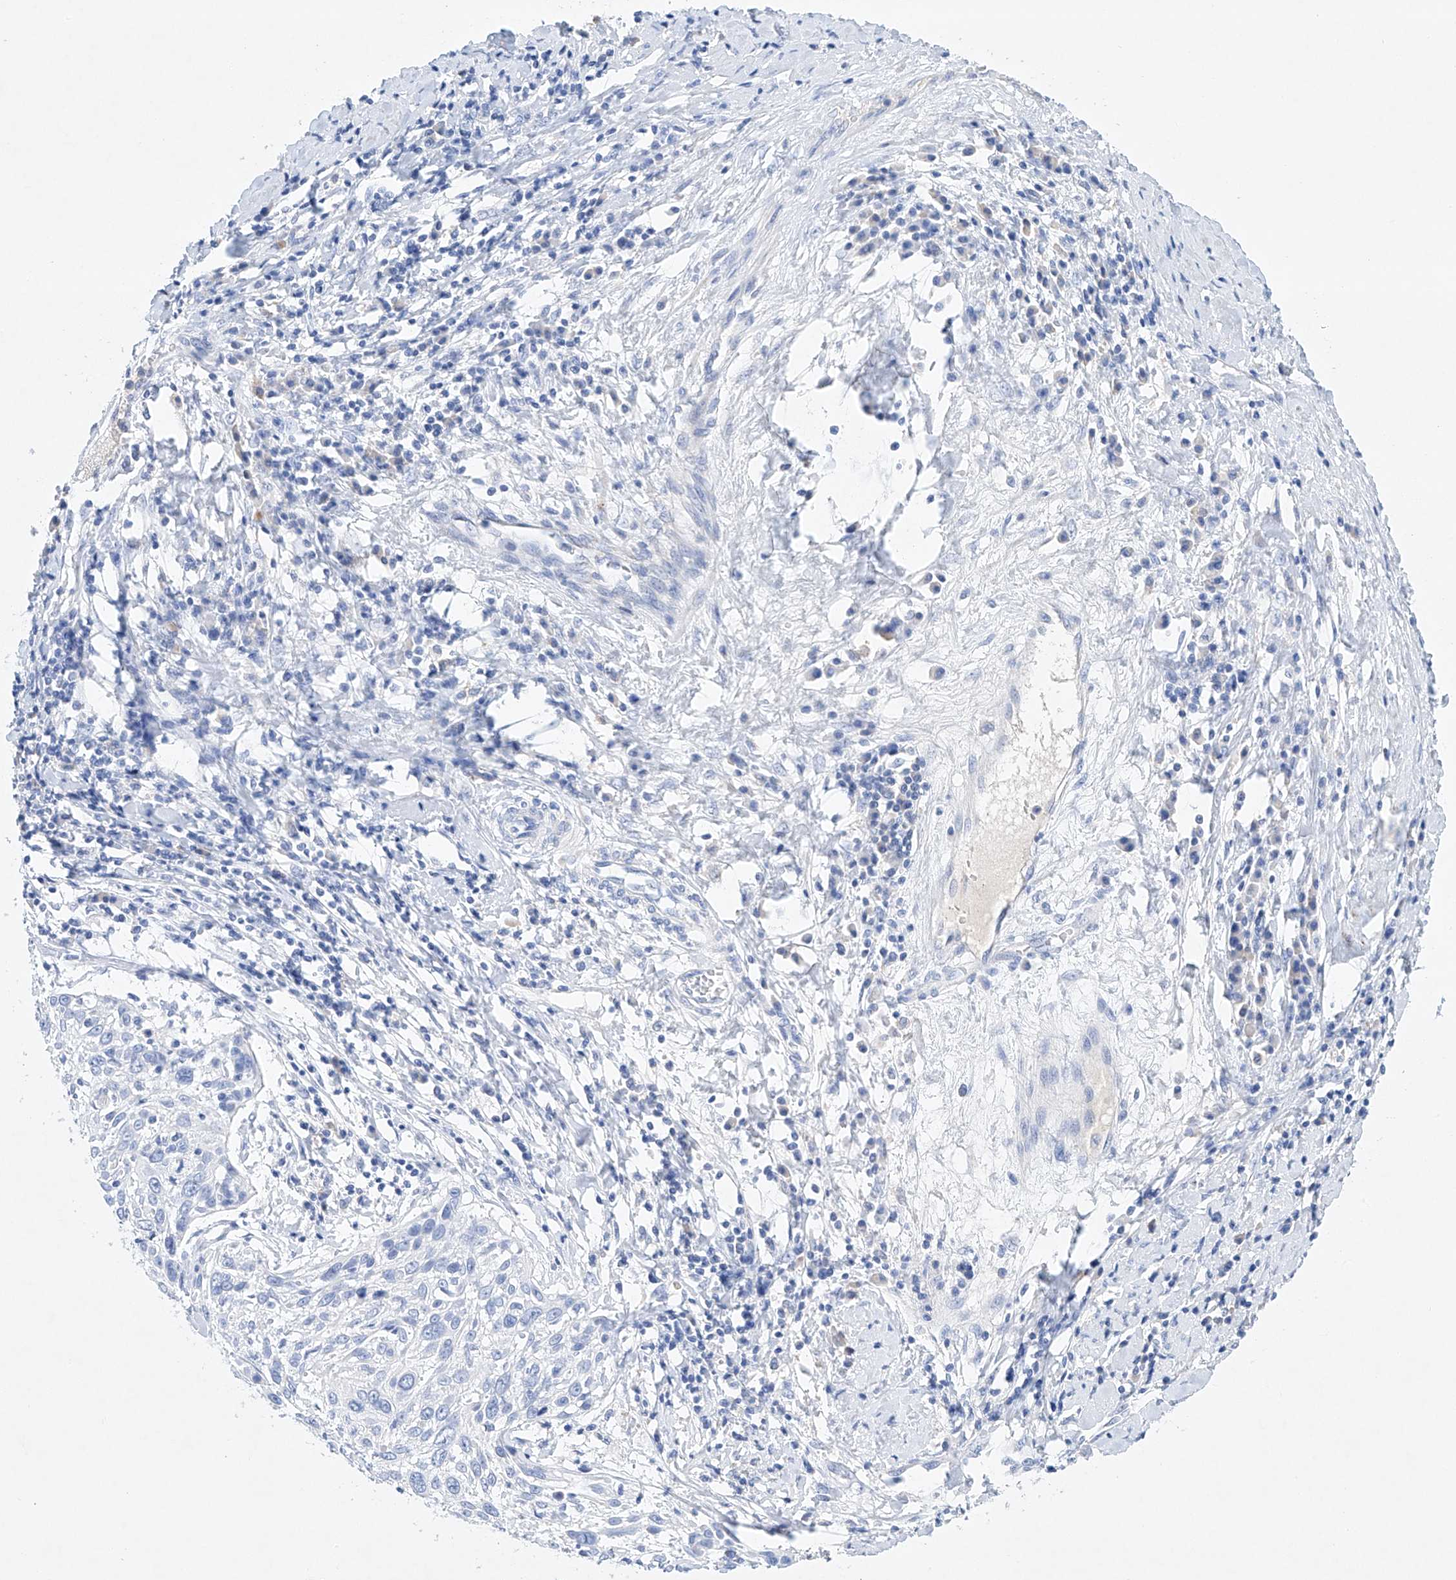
{"staining": {"intensity": "negative", "quantity": "none", "location": "none"}, "tissue": "cervical cancer", "cell_type": "Tumor cells", "image_type": "cancer", "snomed": [{"axis": "morphology", "description": "Squamous cell carcinoma, NOS"}, {"axis": "topography", "description": "Cervix"}], "caption": "This is an immunohistochemistry image of human squamous cell carcinoma (cervical). There is no positivity in tumor cells.", "gene": "LURAP1", "patient": {"sex": "female", "age": 51}}